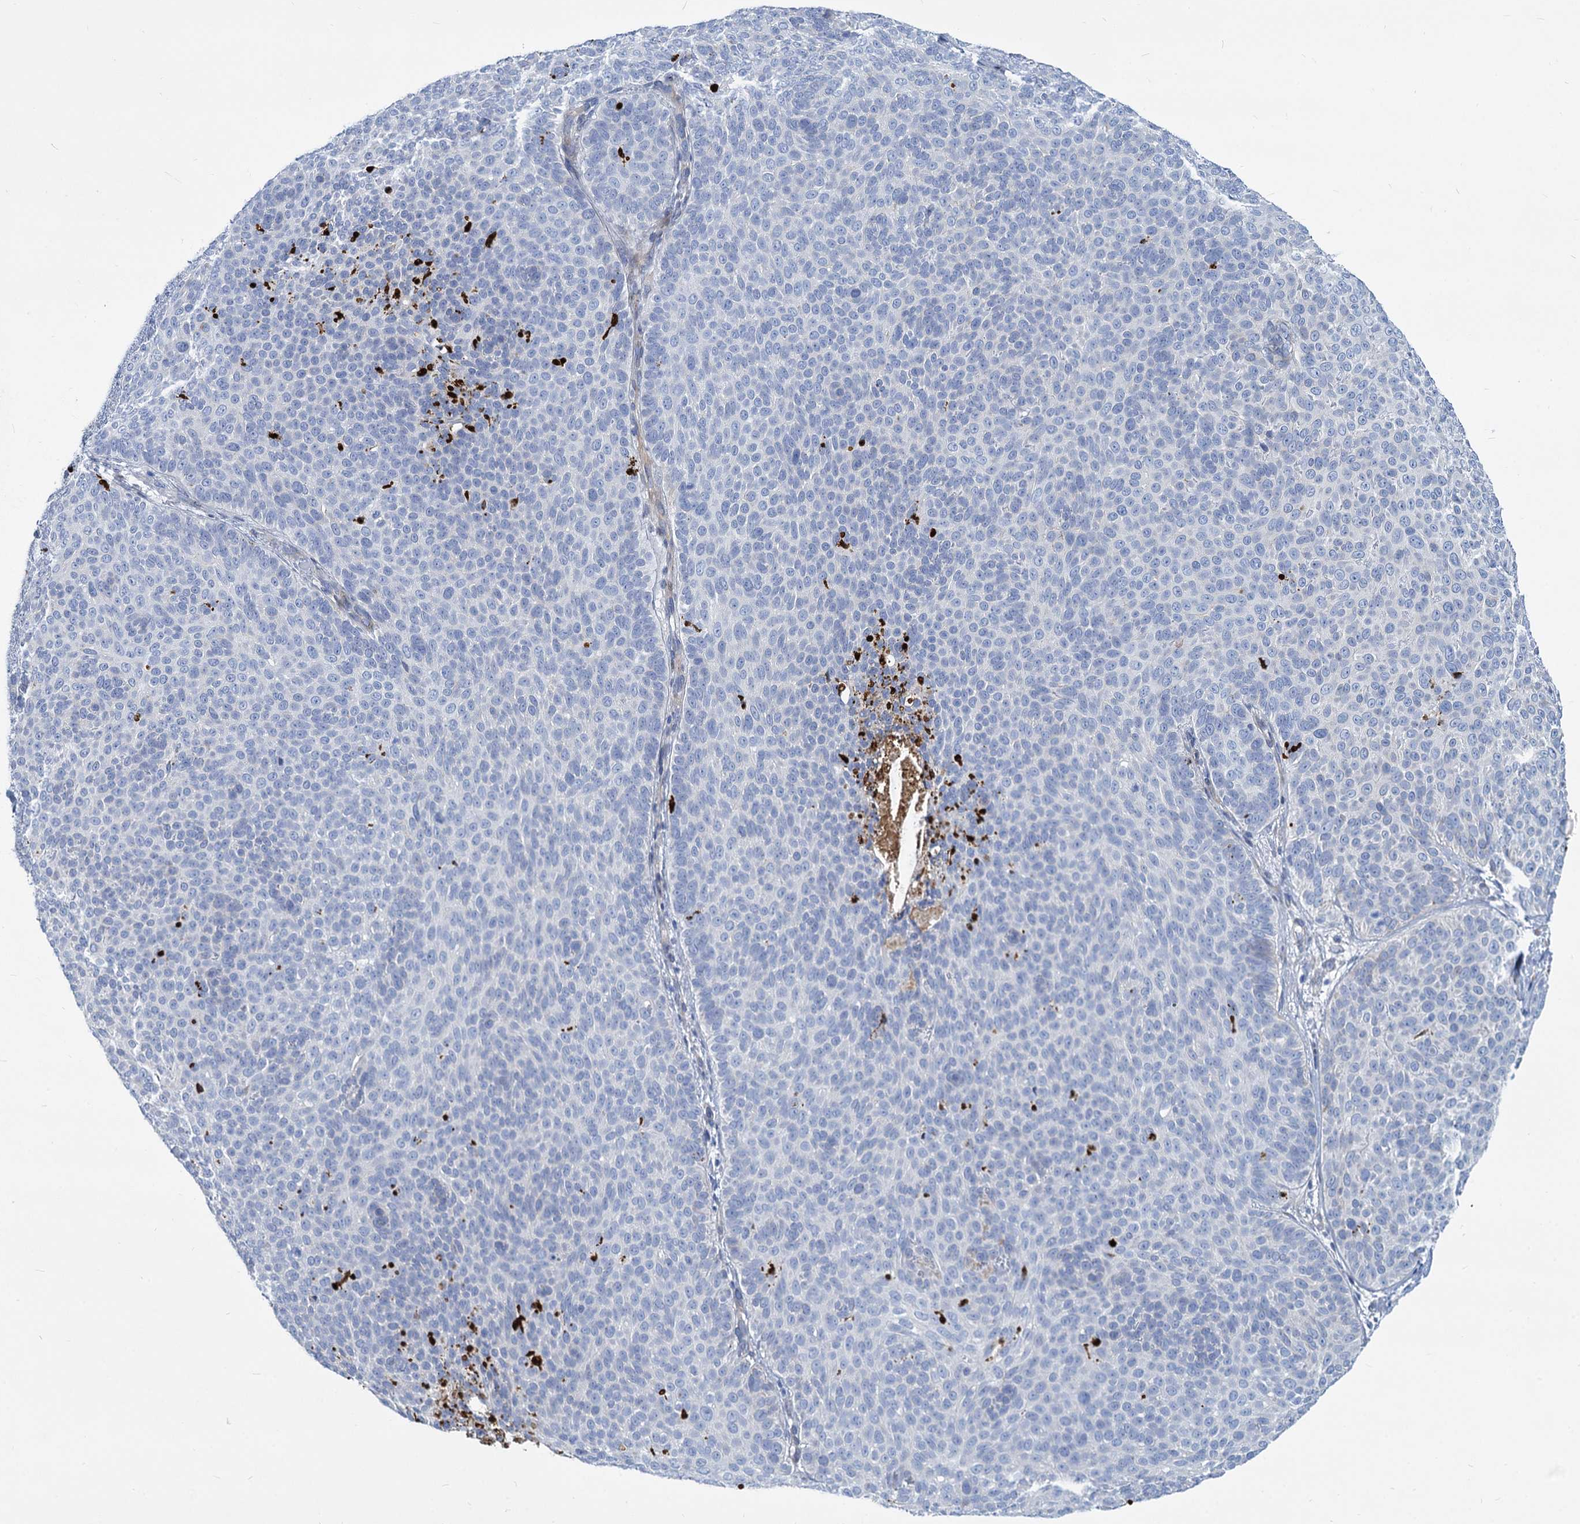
{"staining": {"intensity": "negative", "quantity": "none", "location": "none"}, "tissue": "skin cancer", "cell_type": "Tumor cells", "image_type": "cancer", "snomed": [{"axis": "morphology", "description": "Basal cell carcinoma"}, {"axis": "topography", "description": "Skin"}], "caption": "Basal cell carcinoma (skin) was stained to show a protein in brown. There is no significant expression in tumor cells.", "gene": "TRIM77", "patient": {"sex": "male", "age": 85}}